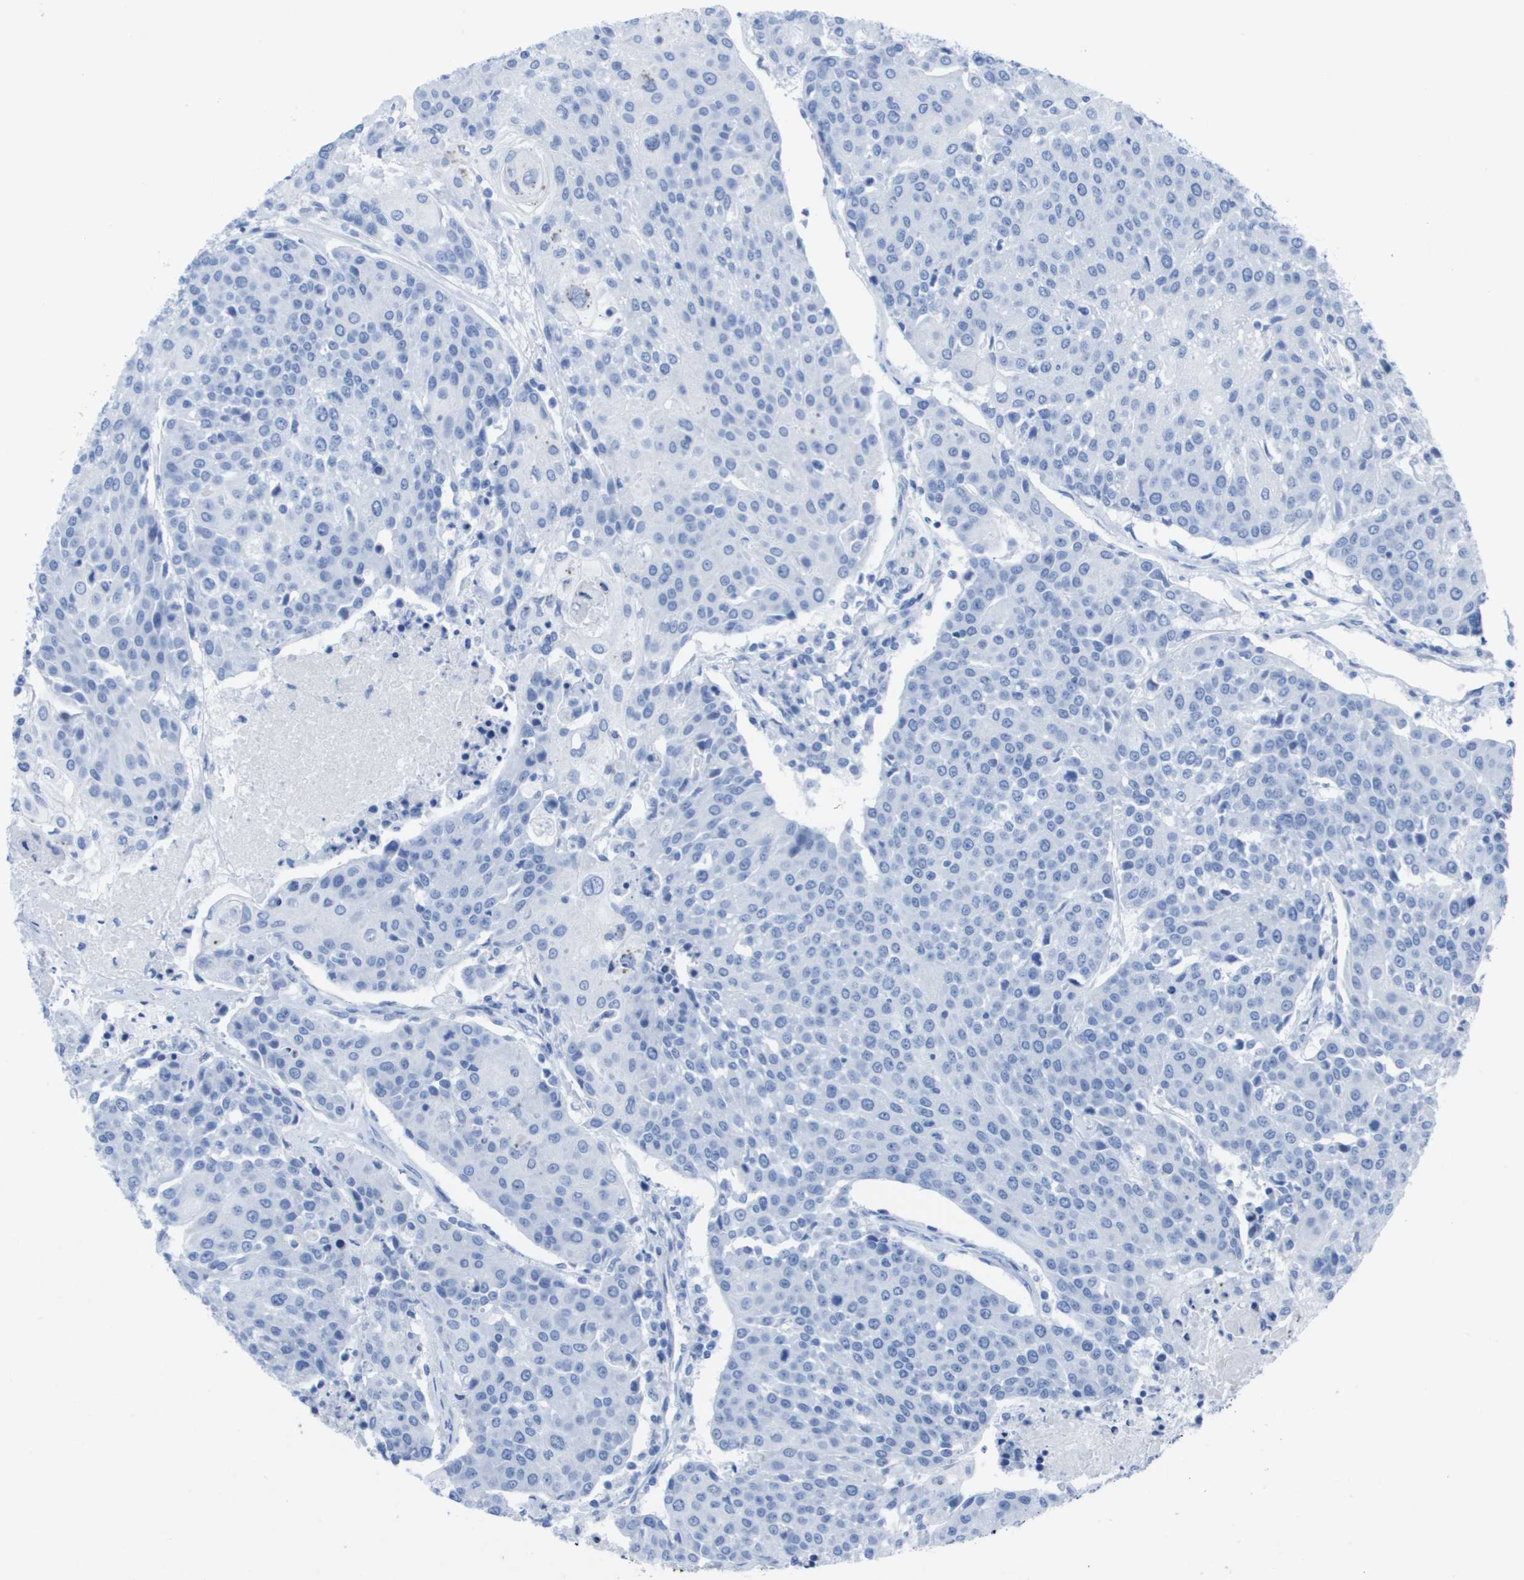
{"staining": {"intensity": "negative", "quantity": "none", "location": "none"}, "tissue": "urothelial cancer", "cell_type": "Tumor cells", "image_type": "cancer", "snomed": [{"axis": "morphology", "description": "Urothelial carcinoma, High grade"}, {"axis": "topography", "description": "Urinary bladder"}], "caption": "Photomicrograph shows no protein expression in tumor cells of urothelial cancer tissue.", "gene": "KCNA3", "patient": {"sex": "female", "age": 85}}